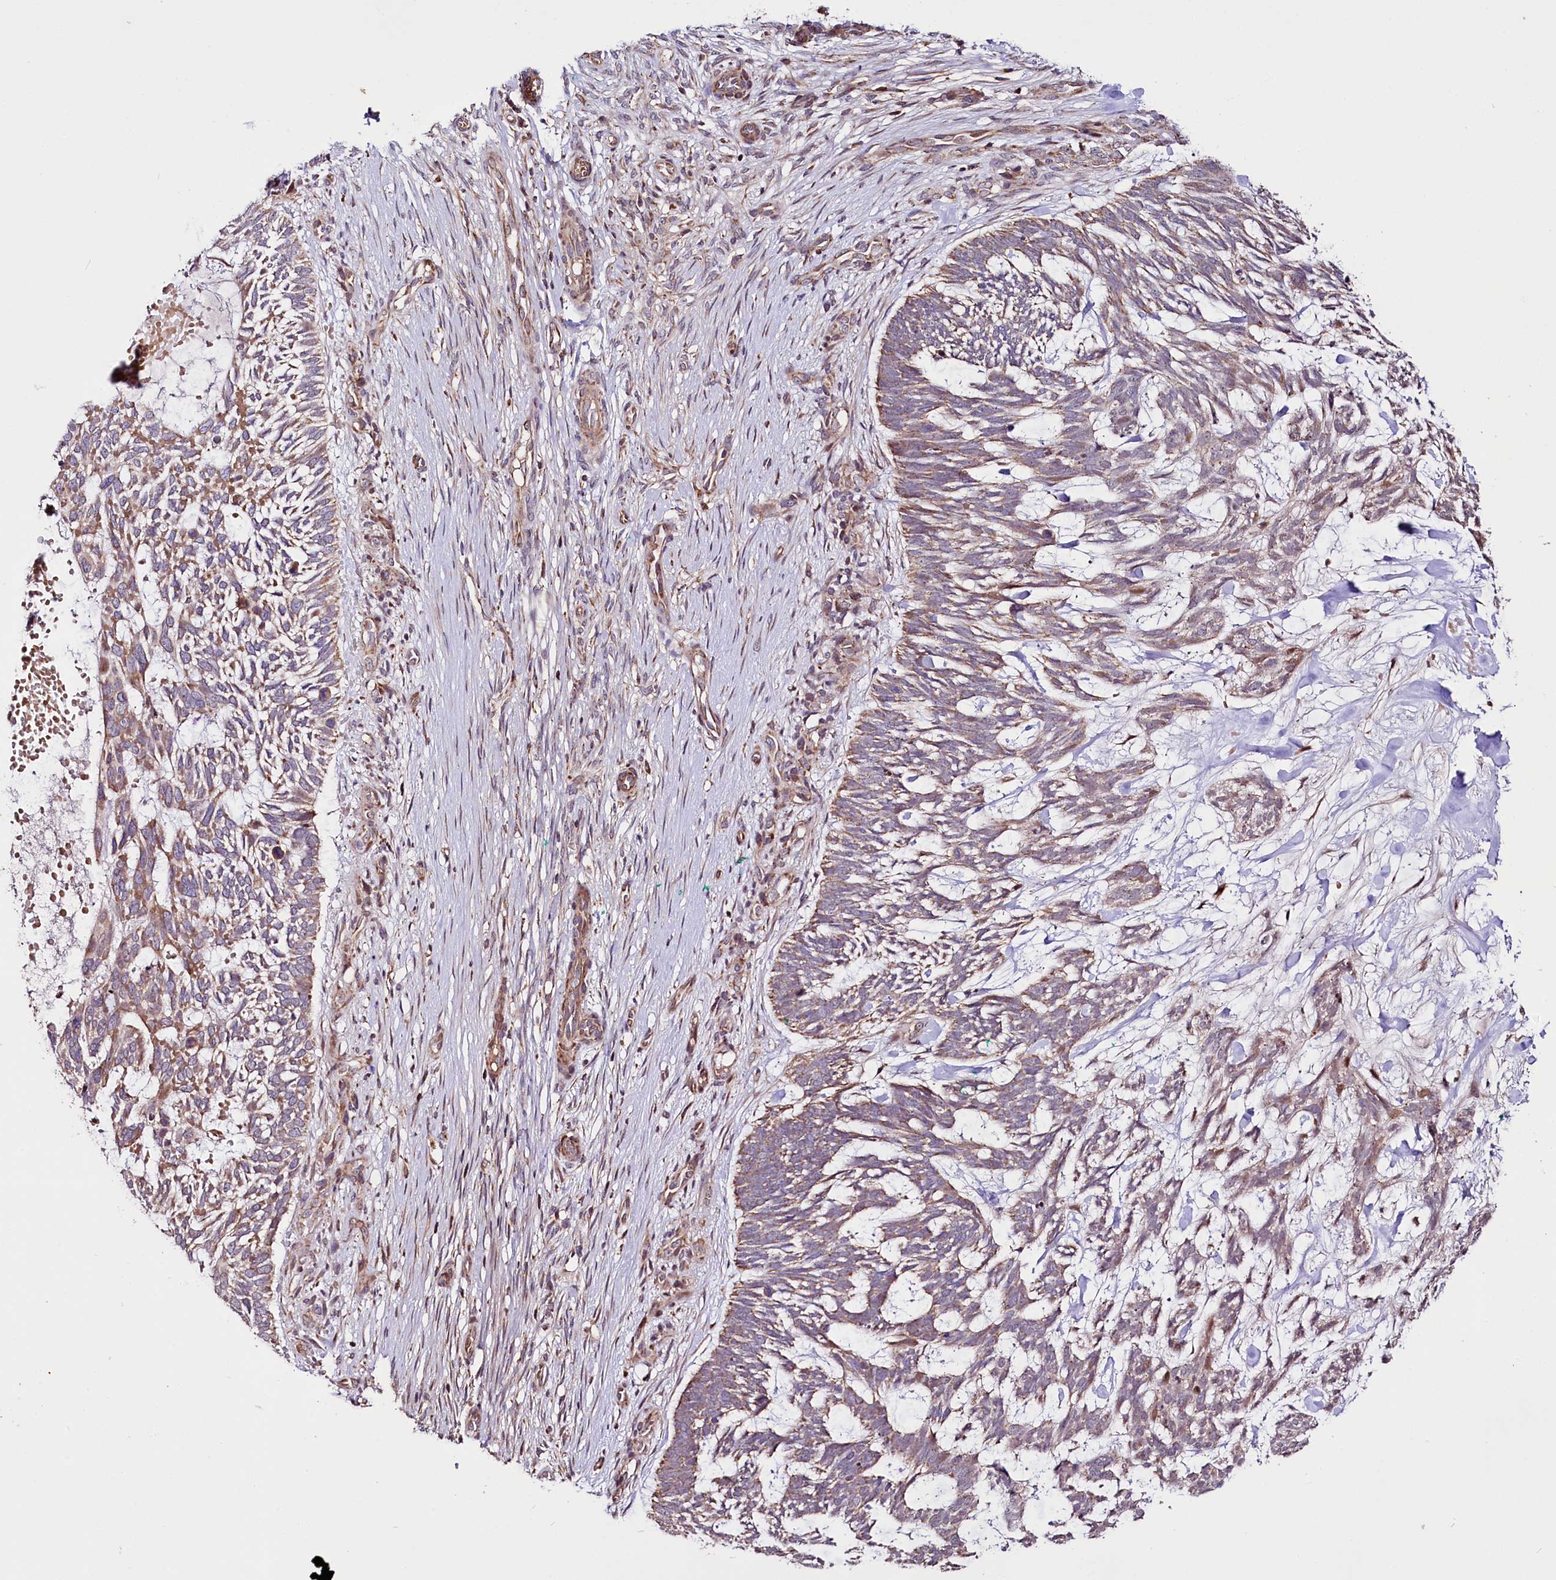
{"staining": {"intensity": "moderate", "quantity": "<25%", "location": "cytoplasmic/membranous"}, "tissue": "skin cancer", "cell_type": "Tumor cells", "image_type": "cancer", "snomed": [{"axis": "morphology", "description": "Basal cell carcinoma"}, {"axis": "topography", "description": "Skin"}], "caption": "DAB immunohistochemical staining of human basal cell carcinoma (skin) reveals moderate cytoplasmic/membranous protein expression in approximately <25% of tumor cells.", "gene": "ST7", "patient": {"sex": "male", "age": 88}}